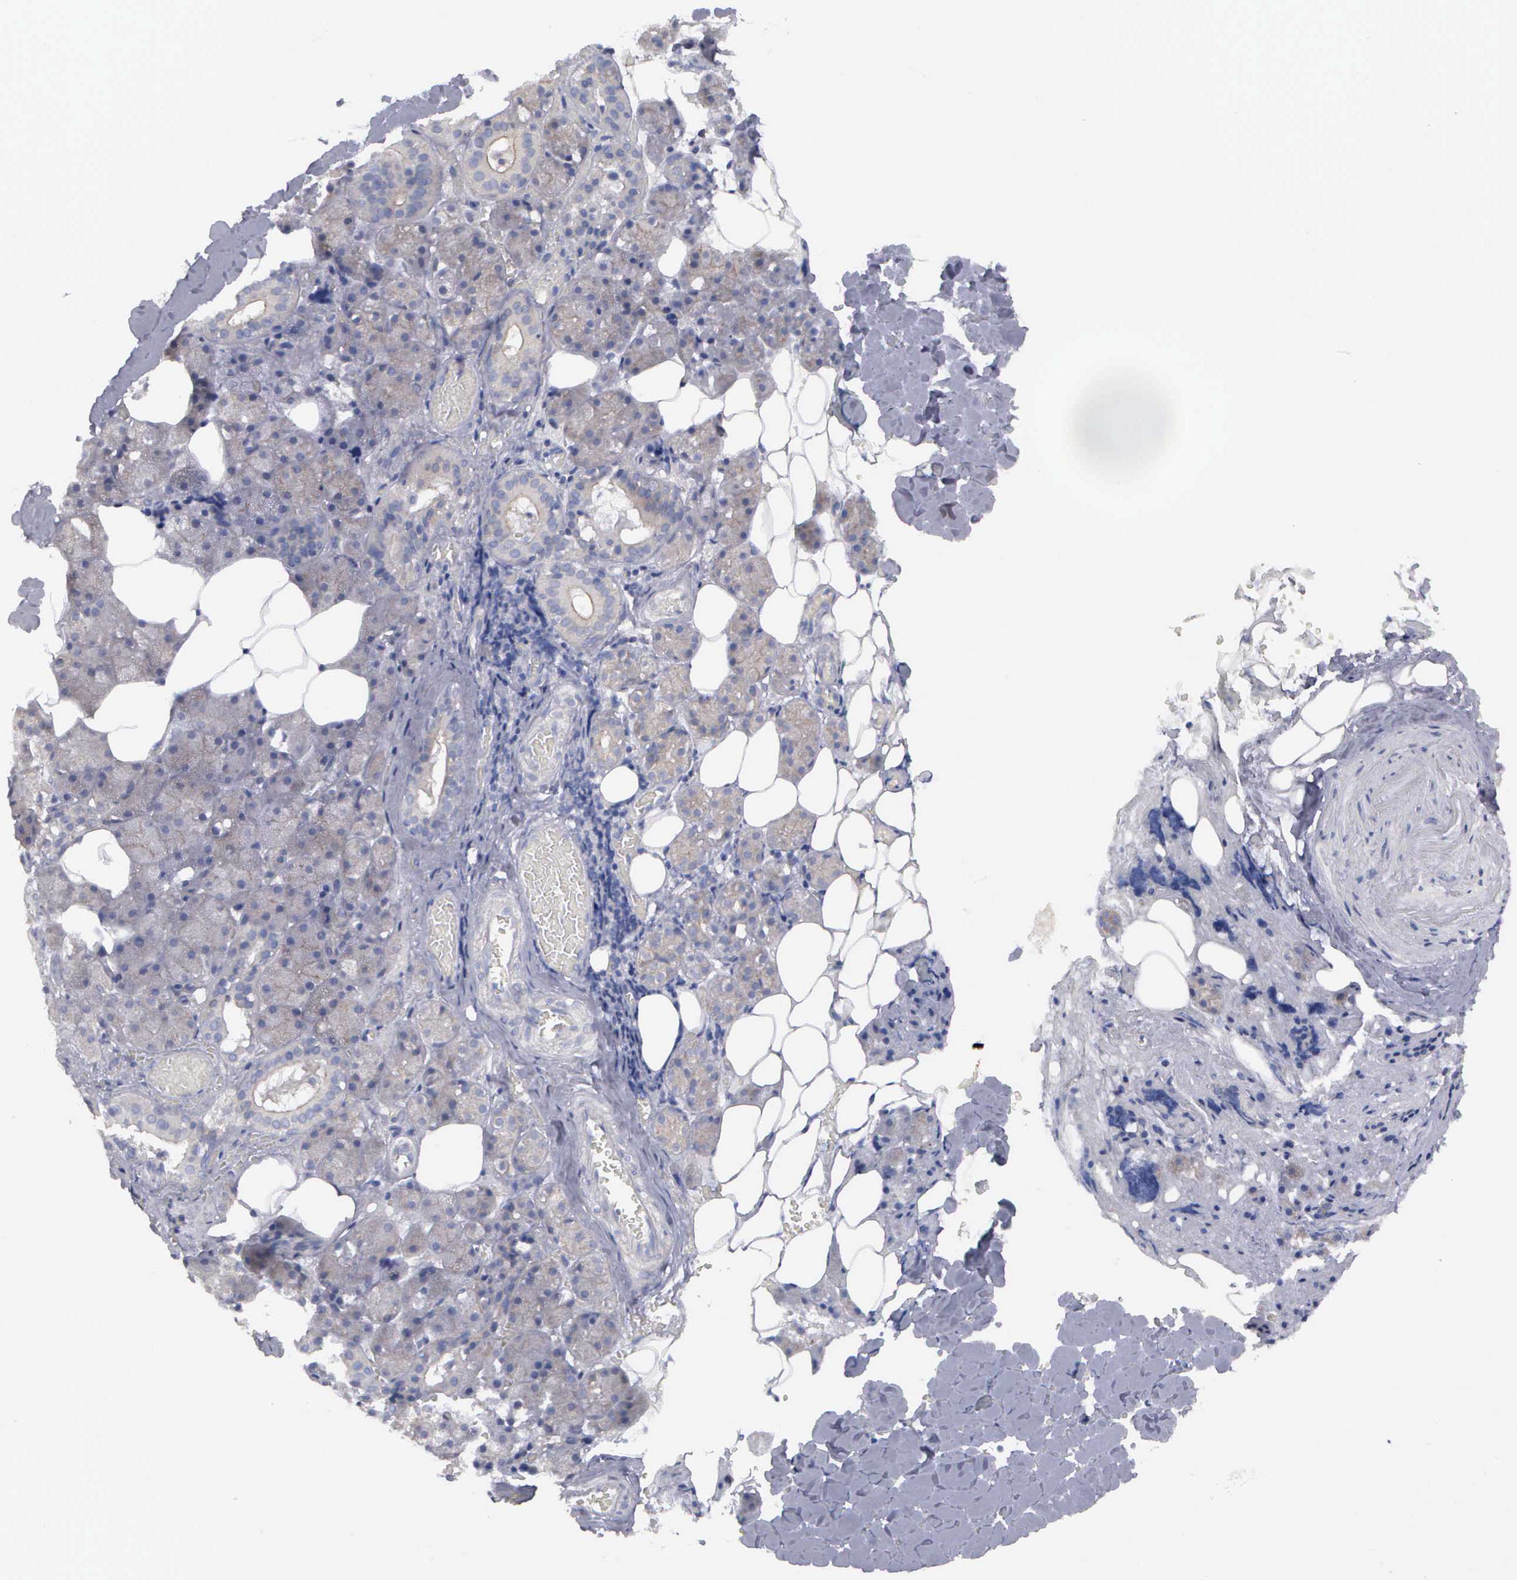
{"staining": {"intensity": "weak", "quantity": ">75%", "location": "cytoplasmic/membranous"}, "tissue": "salivary gland", "cell_type": "Glandular cells", "image_type": "normal", "snomed": [{"axis": "morphology", "description": "Normal tissue, NOS"}, {"axis": "topography", "description": "Salivary gland"}], "caption": "Immunohistochemical staining of benign human salivary gland shows >75% levels of weak cytoplasmic/membranous protein positivity in about >75% of glandular cells.", "gene": "CEP170B", "patient": {"sex": "female", "age": 55}}